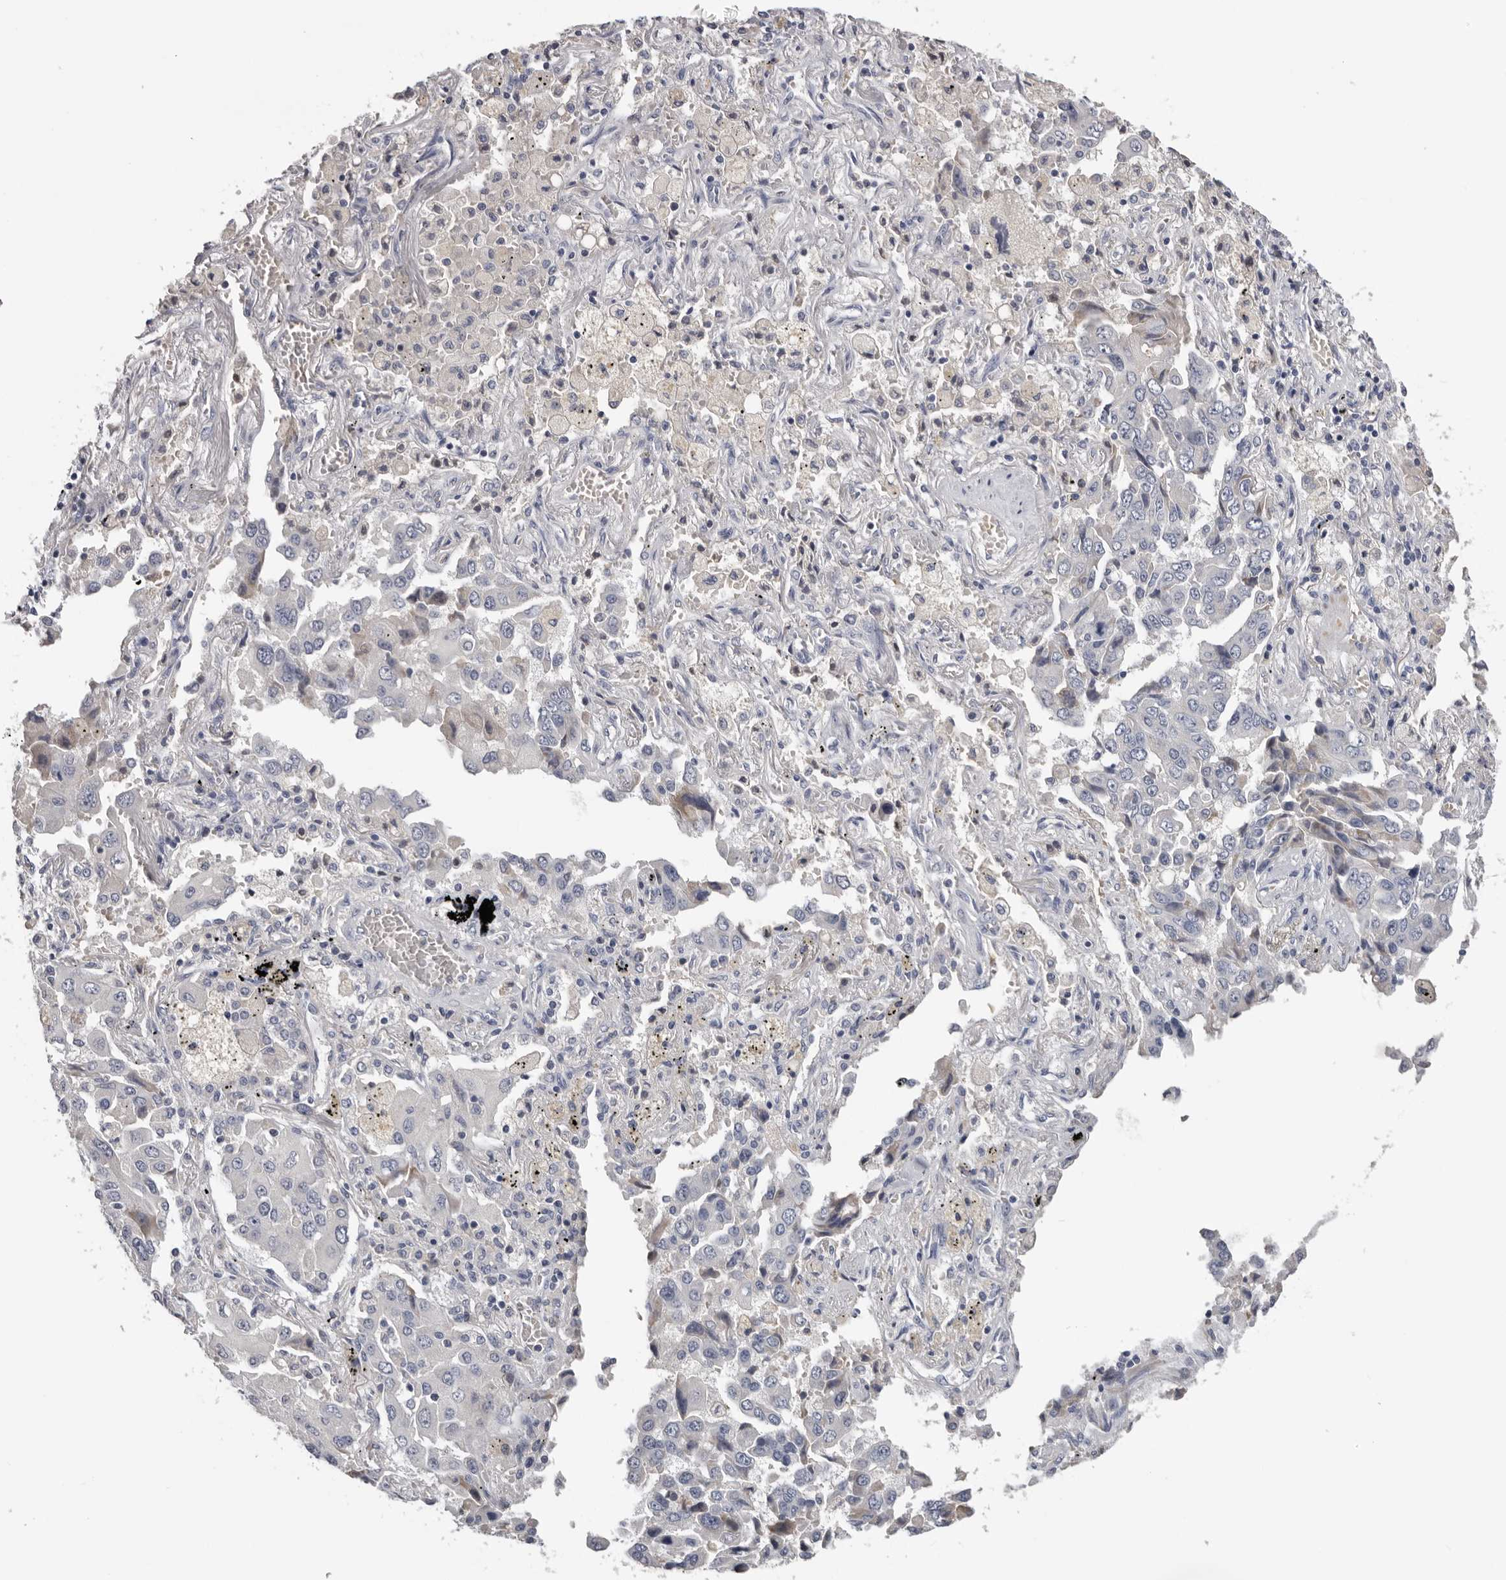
{"staining": {"intensity": "negative", "quantity": "none", "location": "none"}, "tissue": "lung cancer", "cell_type": "Tumor cells", "image_type": "cancer", "snomed": [{"axis": "morphology", "description": "Adenocarcinoma, NOS"}, {"axis": "topography", "description": "Lung"}], "caption": "This photomicrograph is of lung adenocarcinoma stained with IHC to label a protein in brown with the nuclei are counter-stained blue. There is no positivity in tumor cells.", "gene": "KIF2B", "patient": {"sex": "female", "age": 65}}